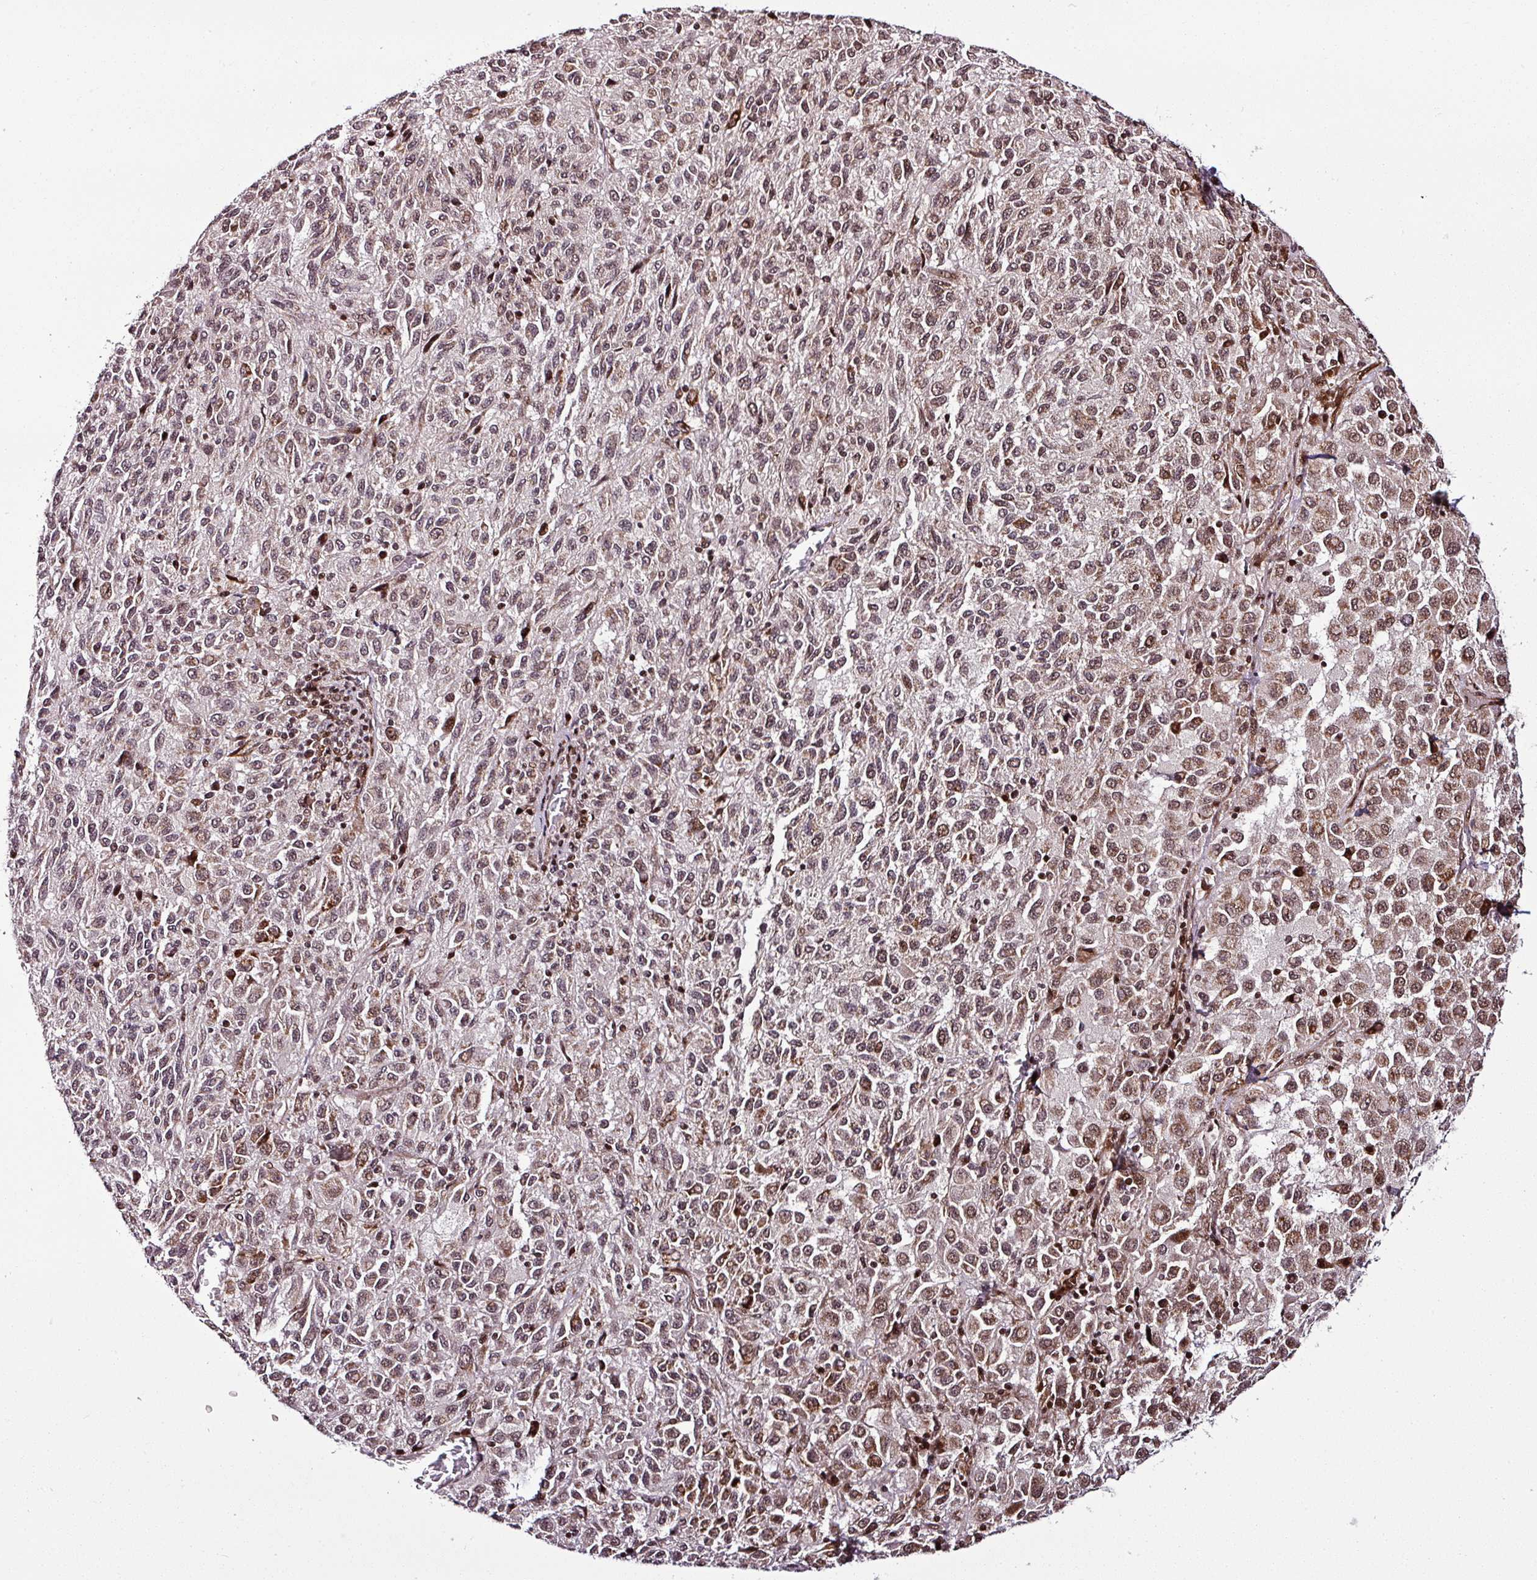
{"staining": {"intensity": "weak", "quantity": ">75%", "location": "nuclear"}, "tissue": "melanoma", "cell_type": "Tumor cells", "image_type": "cancer", "snomed": [{"axis": "morphology", "description": "Malignant melanoma, Metastatic site"}, {"axis": "topography", "description": "Lung"}], "caption": "Melanoma tissue demonstrates weak nuclear positivity in about >75% of tumor cells The staining was performed using DAB, with brown indicating positive protein expression. Nuclei are stained blue with hematoxylin.", "gene": "COPRS", "patient": {"sex": "male", "age": 64}}